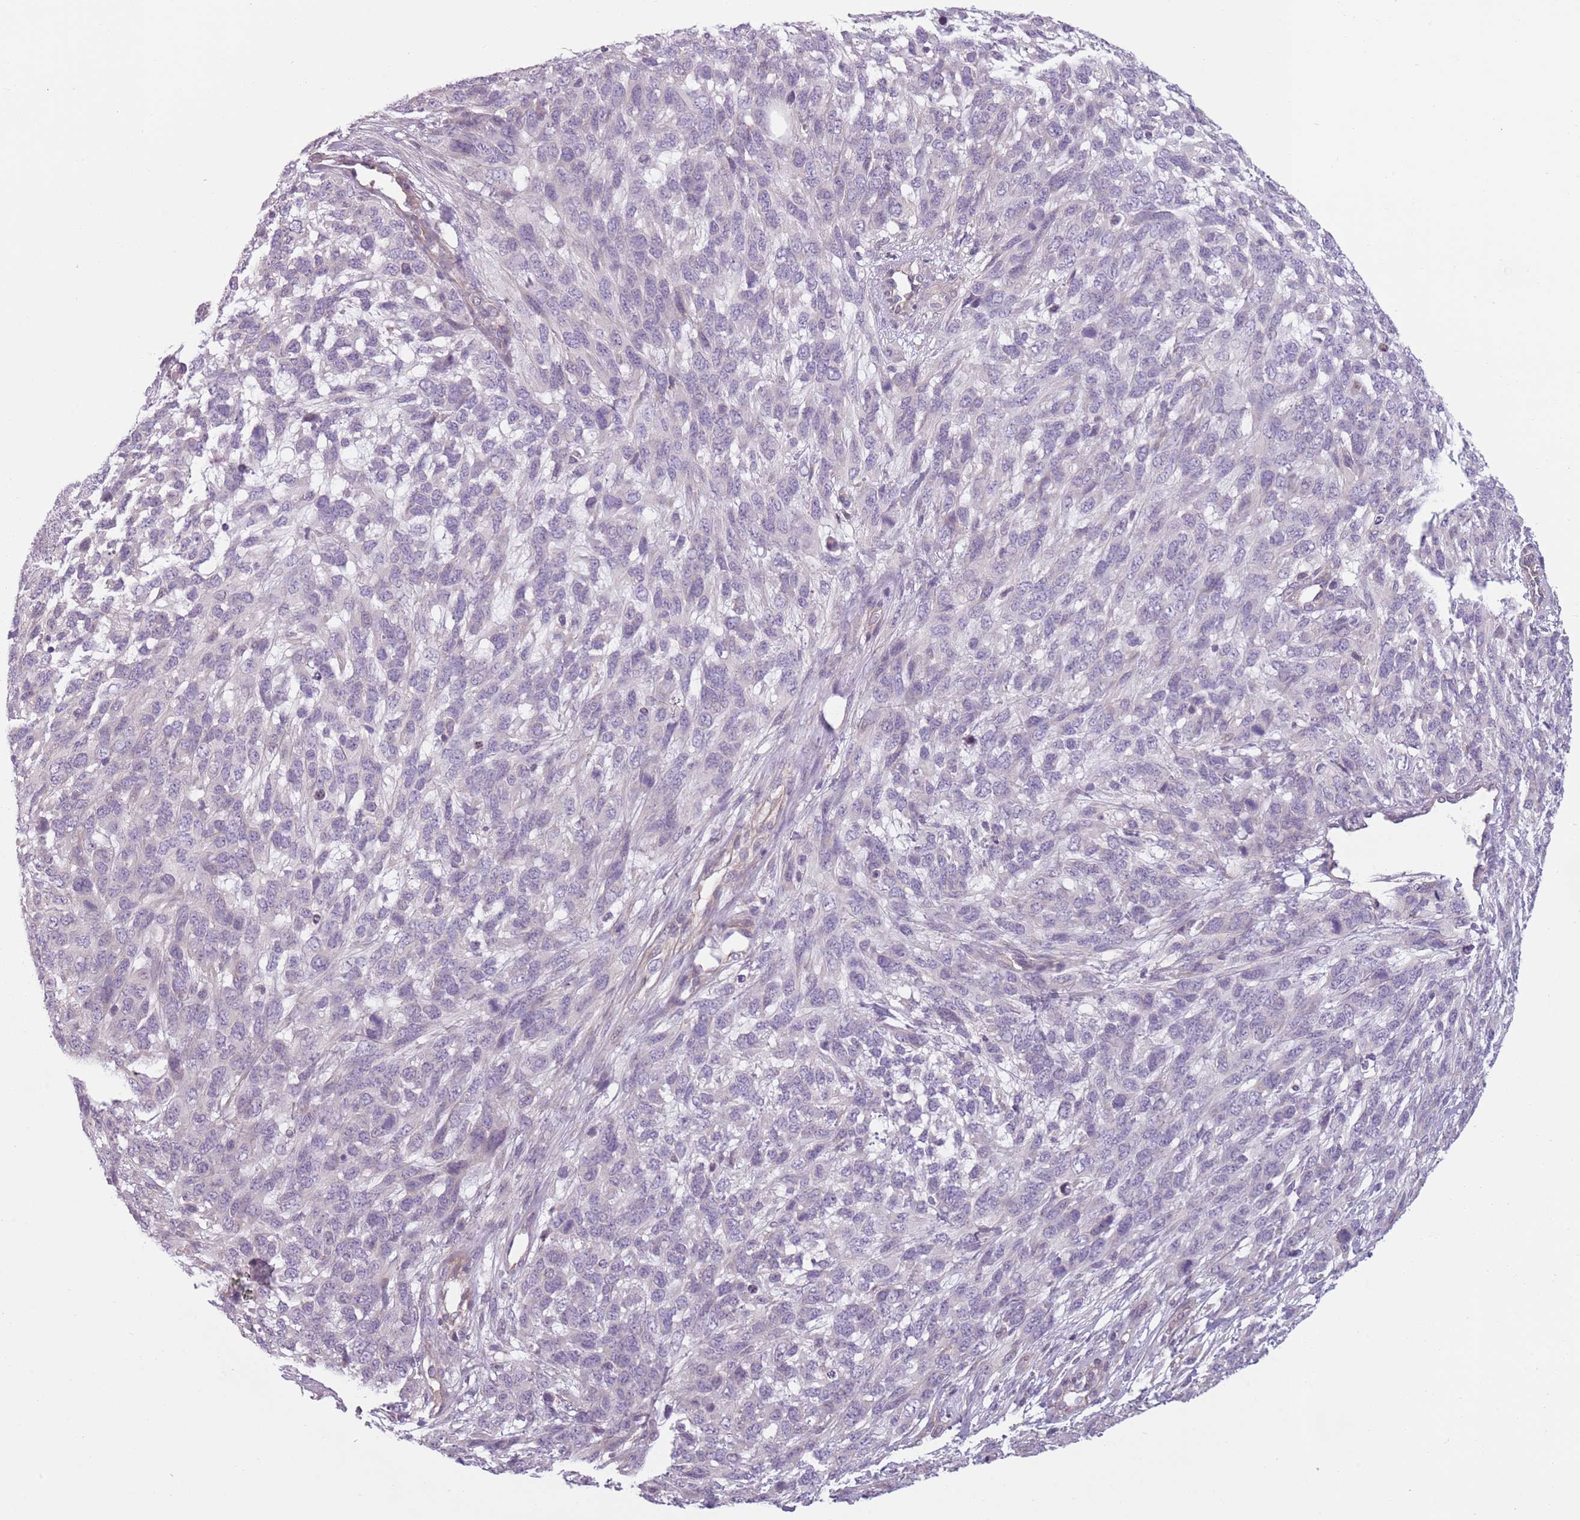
{"staining": {"intensity": "negative", "quantity": "none", "location": "none"}, "tissue": "melanoma", "cell_type": "Tumor cells", "image_type": "cancer", "snomed": [{"axis": "morphology", "description": "Normal morphology"}, {"axis": "morphology", "description": "Malignant melanoma, NOS"}, {"axis": "topography", "description": "Skin"}], "caption": "There is no significant expression in tumor cells of malignant melanoma.", "gene": "TLCD2", "patient": {"sex": "female", "age": 72}}